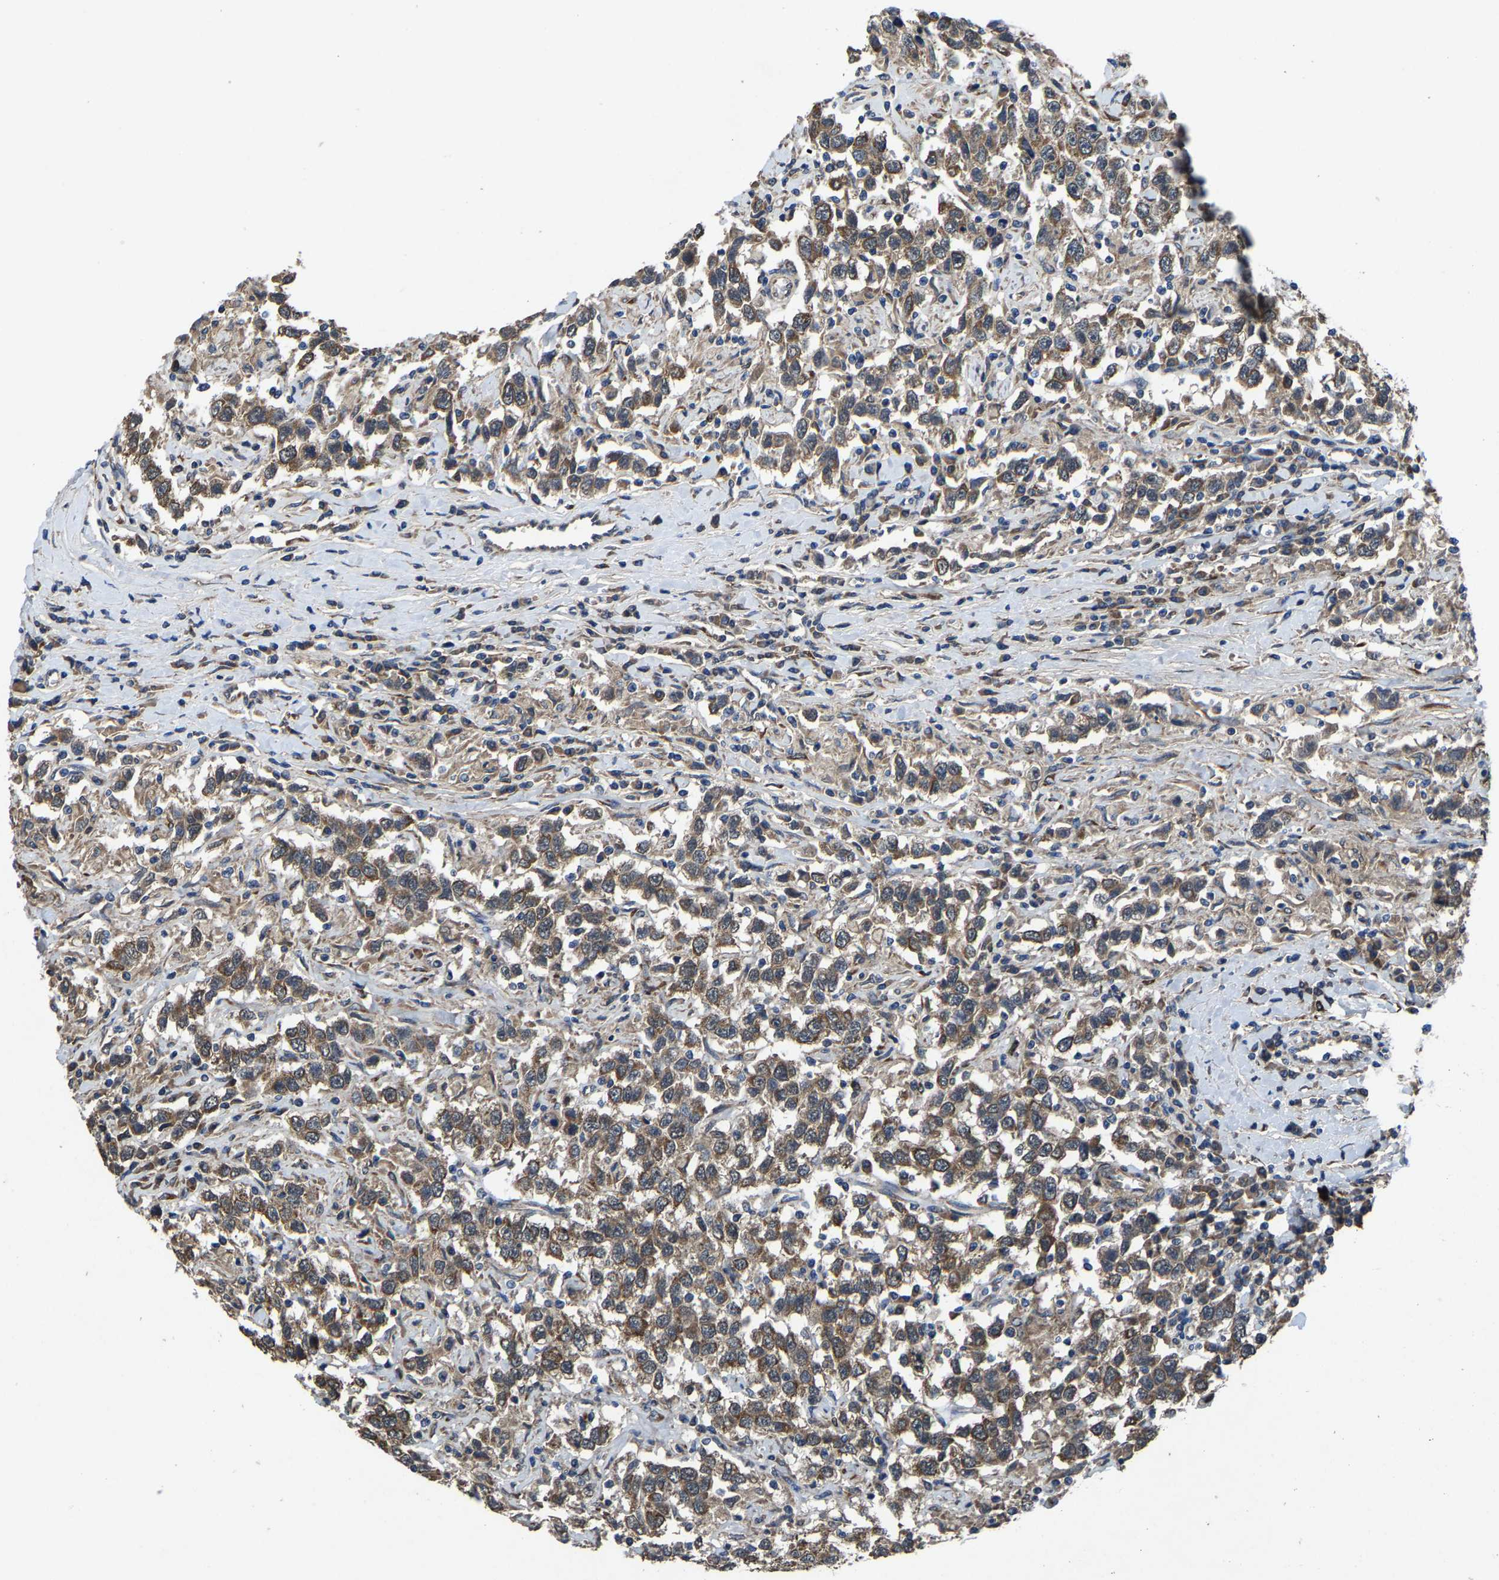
{"staining": {"intensity": "moderate", "quantity": ">75%", "location": "cytoplasmic/membranous"}, "tissue": "testis cancer", "cell_type": "Tumor cells", "image_type": "cancer", "snomed": [{"axis": "morphology", "description": "Seminoma, NOS"}, {"axis": "topography", "description": "Testis"}], "caption": "Protein expression analysis of human seminoma (testis) reveals moderate cytoplasmic/membranous positivity in about >75% of tumor cells.", "gene": "PDP1", "patient": {"sex": "male", "age": 41}}